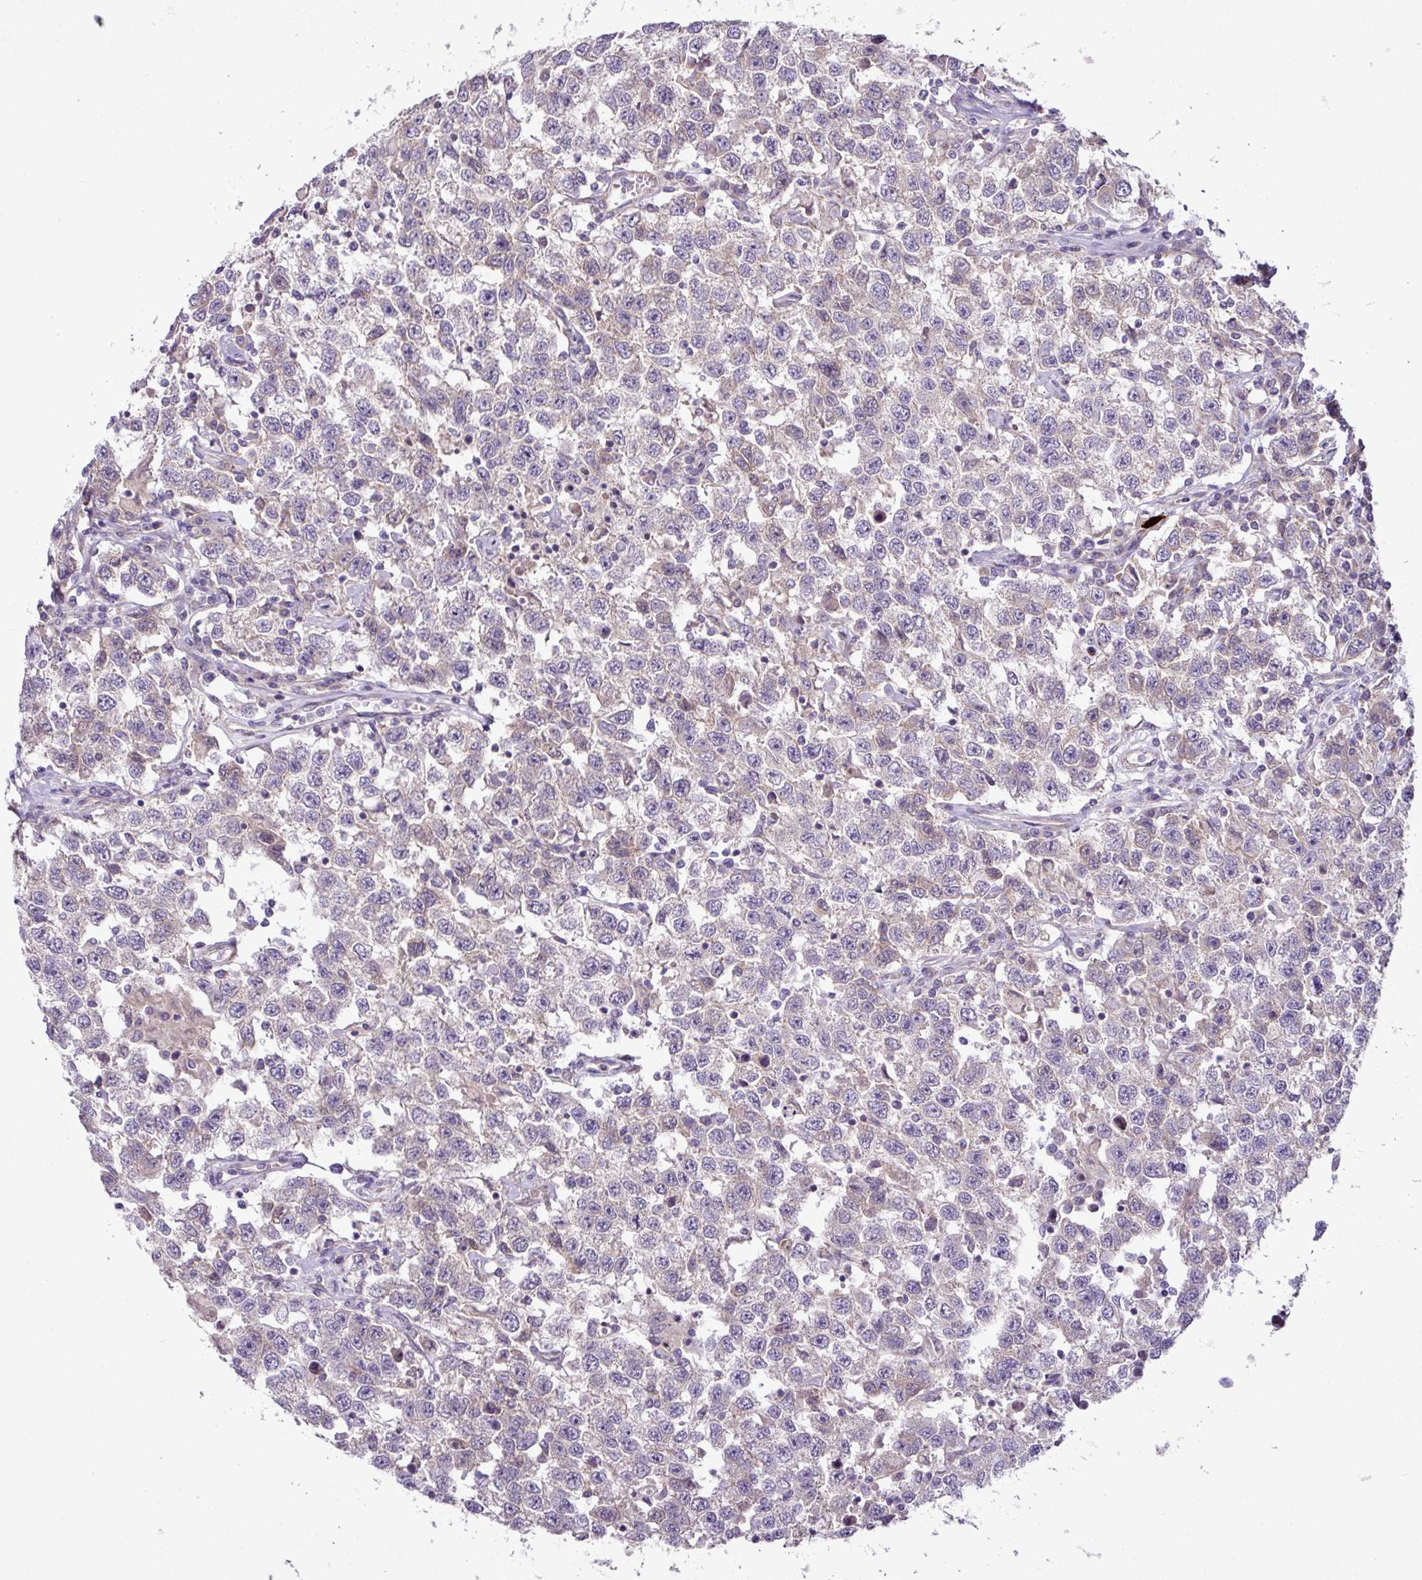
{"staining": {"intensity": "moderate", "quantity": "25%-75%", "location": "cytoplasmic/membranous"}, "tissue": "testis cancer", "cell_type": "Tumor cells", "image_type": "cancer", "snomed": [{"axis": "morphology", "description": "Seminoma, NOS"}, {"axis": "topography", "description": "Testis"}], "caption": "This micrograph exhibits immunohistochemistry (IHC) staining of seminoma (testis), with medium moderate cytoplasmic/membranous staining in about 25%-75% of tumor cells.", "gene": "XIAP", "patient": {"sex": "male", "age": 41}}